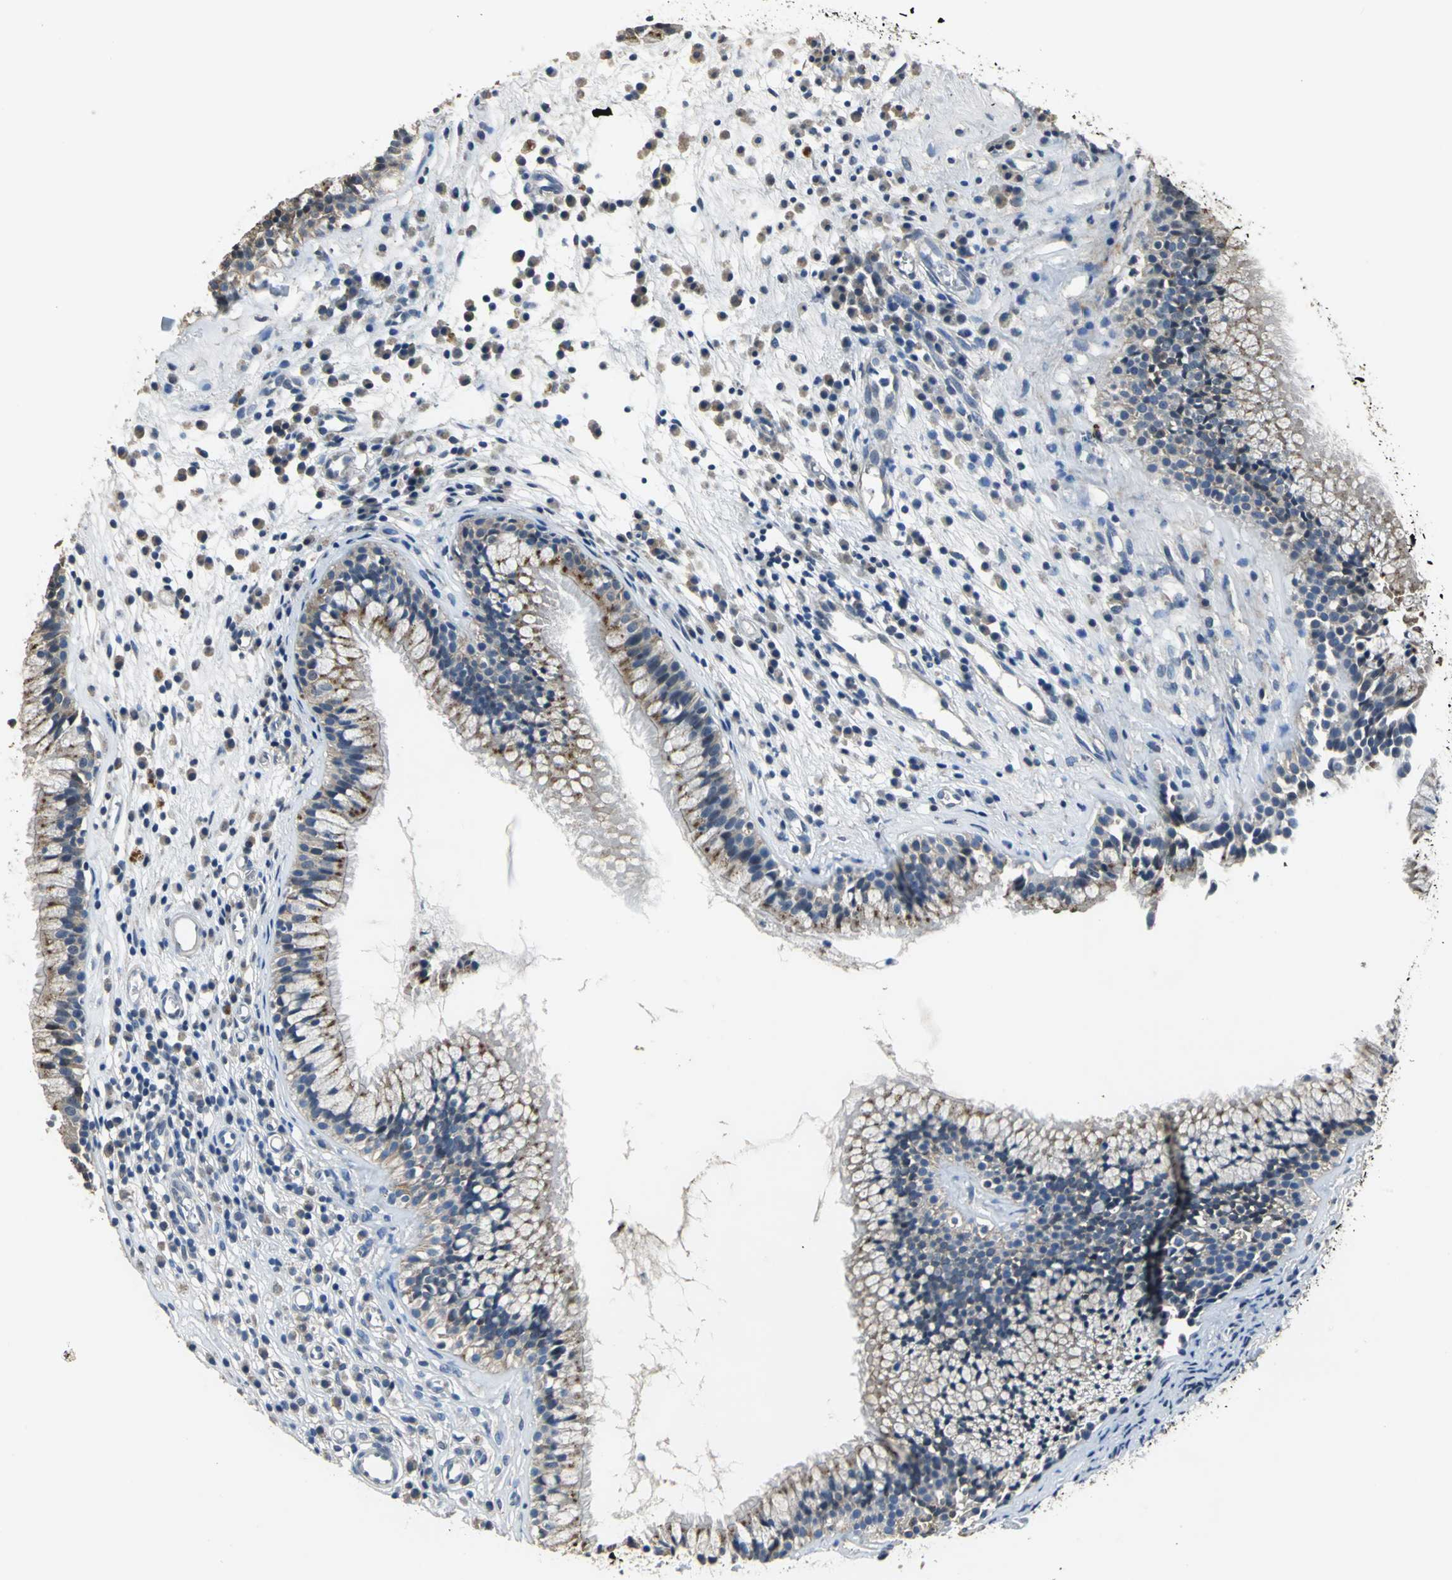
{"staining": {"intensity": "moderate", "quantity": ">75%", "location": "cytoplasmic/membranous"}, "tissue": "nasopharynx", "cell_type": "Respiratory epithelial cells", "image_type": "normal", "snomed": [{"axis": "morphology", "description": "Normal tissue, NOS"}, {"axis": "topography", "description": "Nasopharynx"}], "caption": "Moderate cytoplasmic/membranous protein staining is appreciated in about >75% of respiratory epithelial cells in nasopharynx.", "gene": "OCLN", "patient": {"sex": "male", "age": 21}}